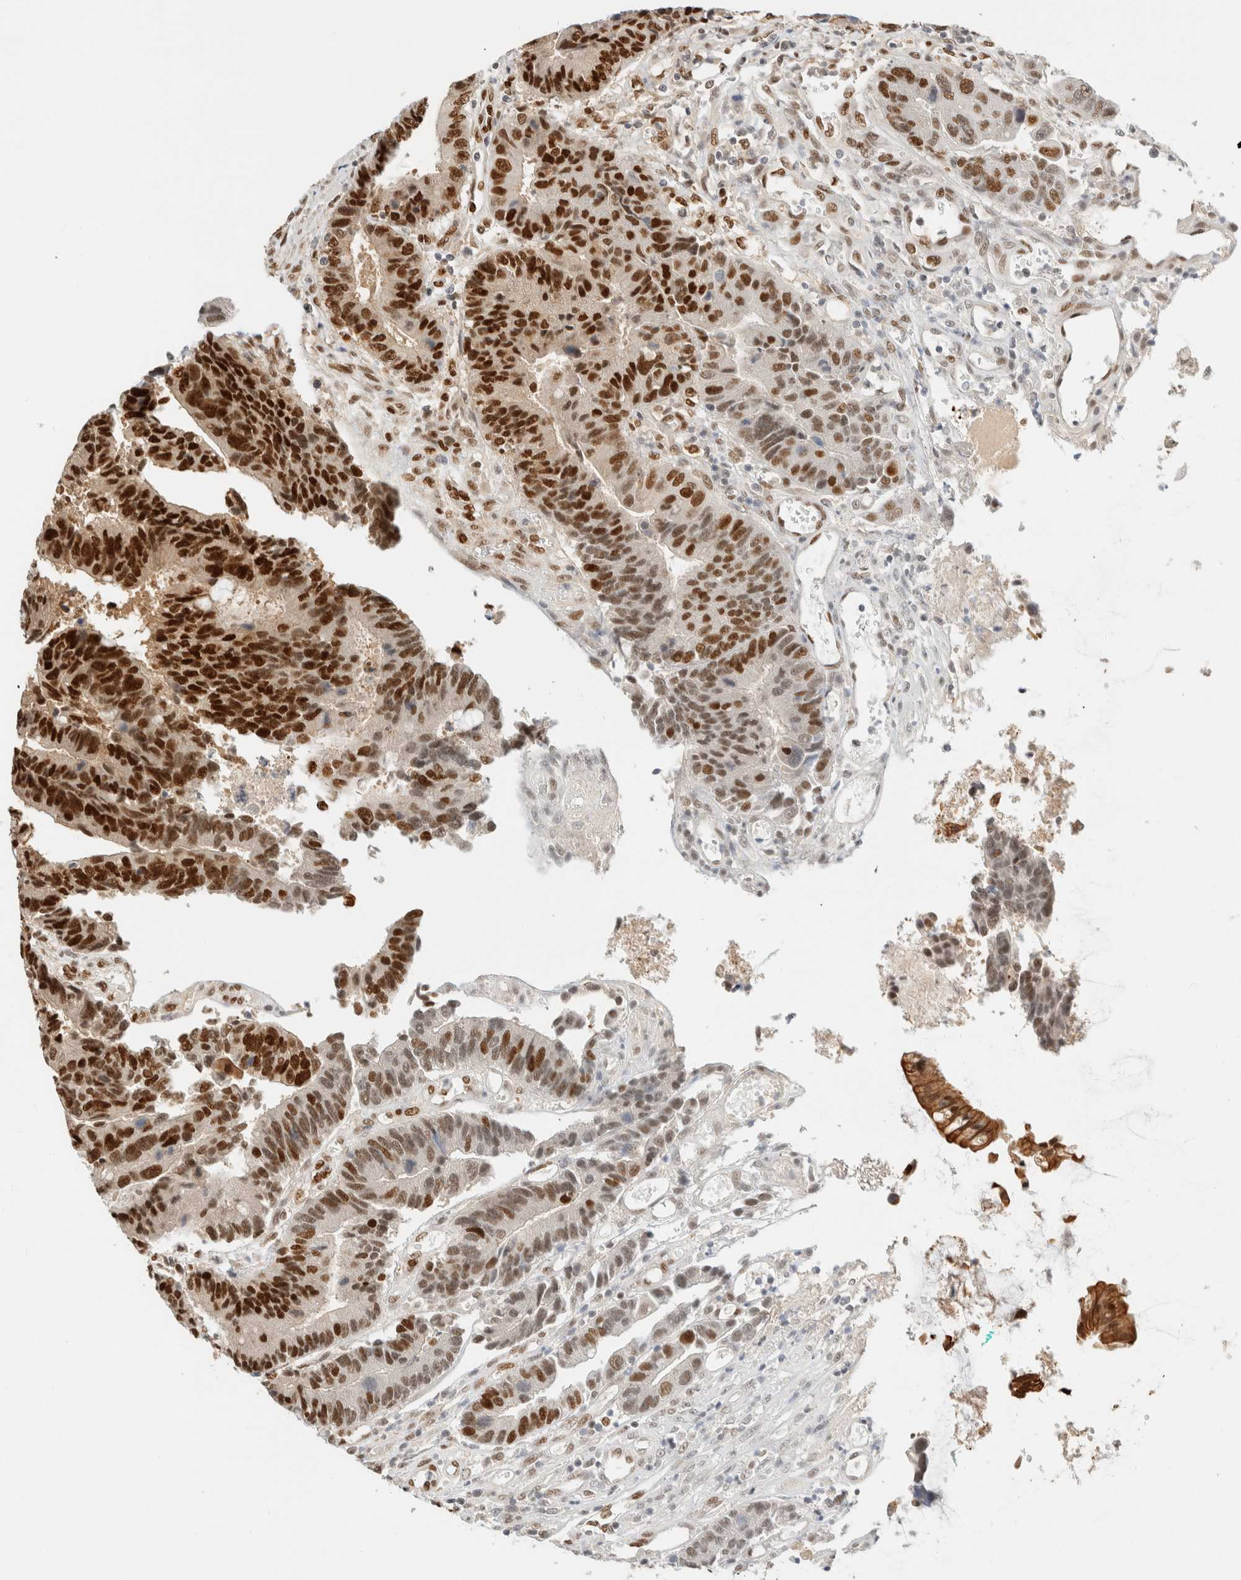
{"staining": {"intensity": "strong", "quantity": ">75%", "location": "nuclear"}, "tissue": "colorectal cancer", "cell_type": "Tumor cells", "image_type": "cancer", "snomed": [{"axis": "morphology", "description": "Adenocarcinoma, NOS"}, {"axis": "topography", "description": "Rectum"}], "caption": "There is high levels of strong nuclear staining in tumor cells of adenocarcinoma (colorectal), as demonstrated by immunohistochemical staining (brown color).", "gene": "ZNF768", "patient": {"sex": "male", "age": 84}}